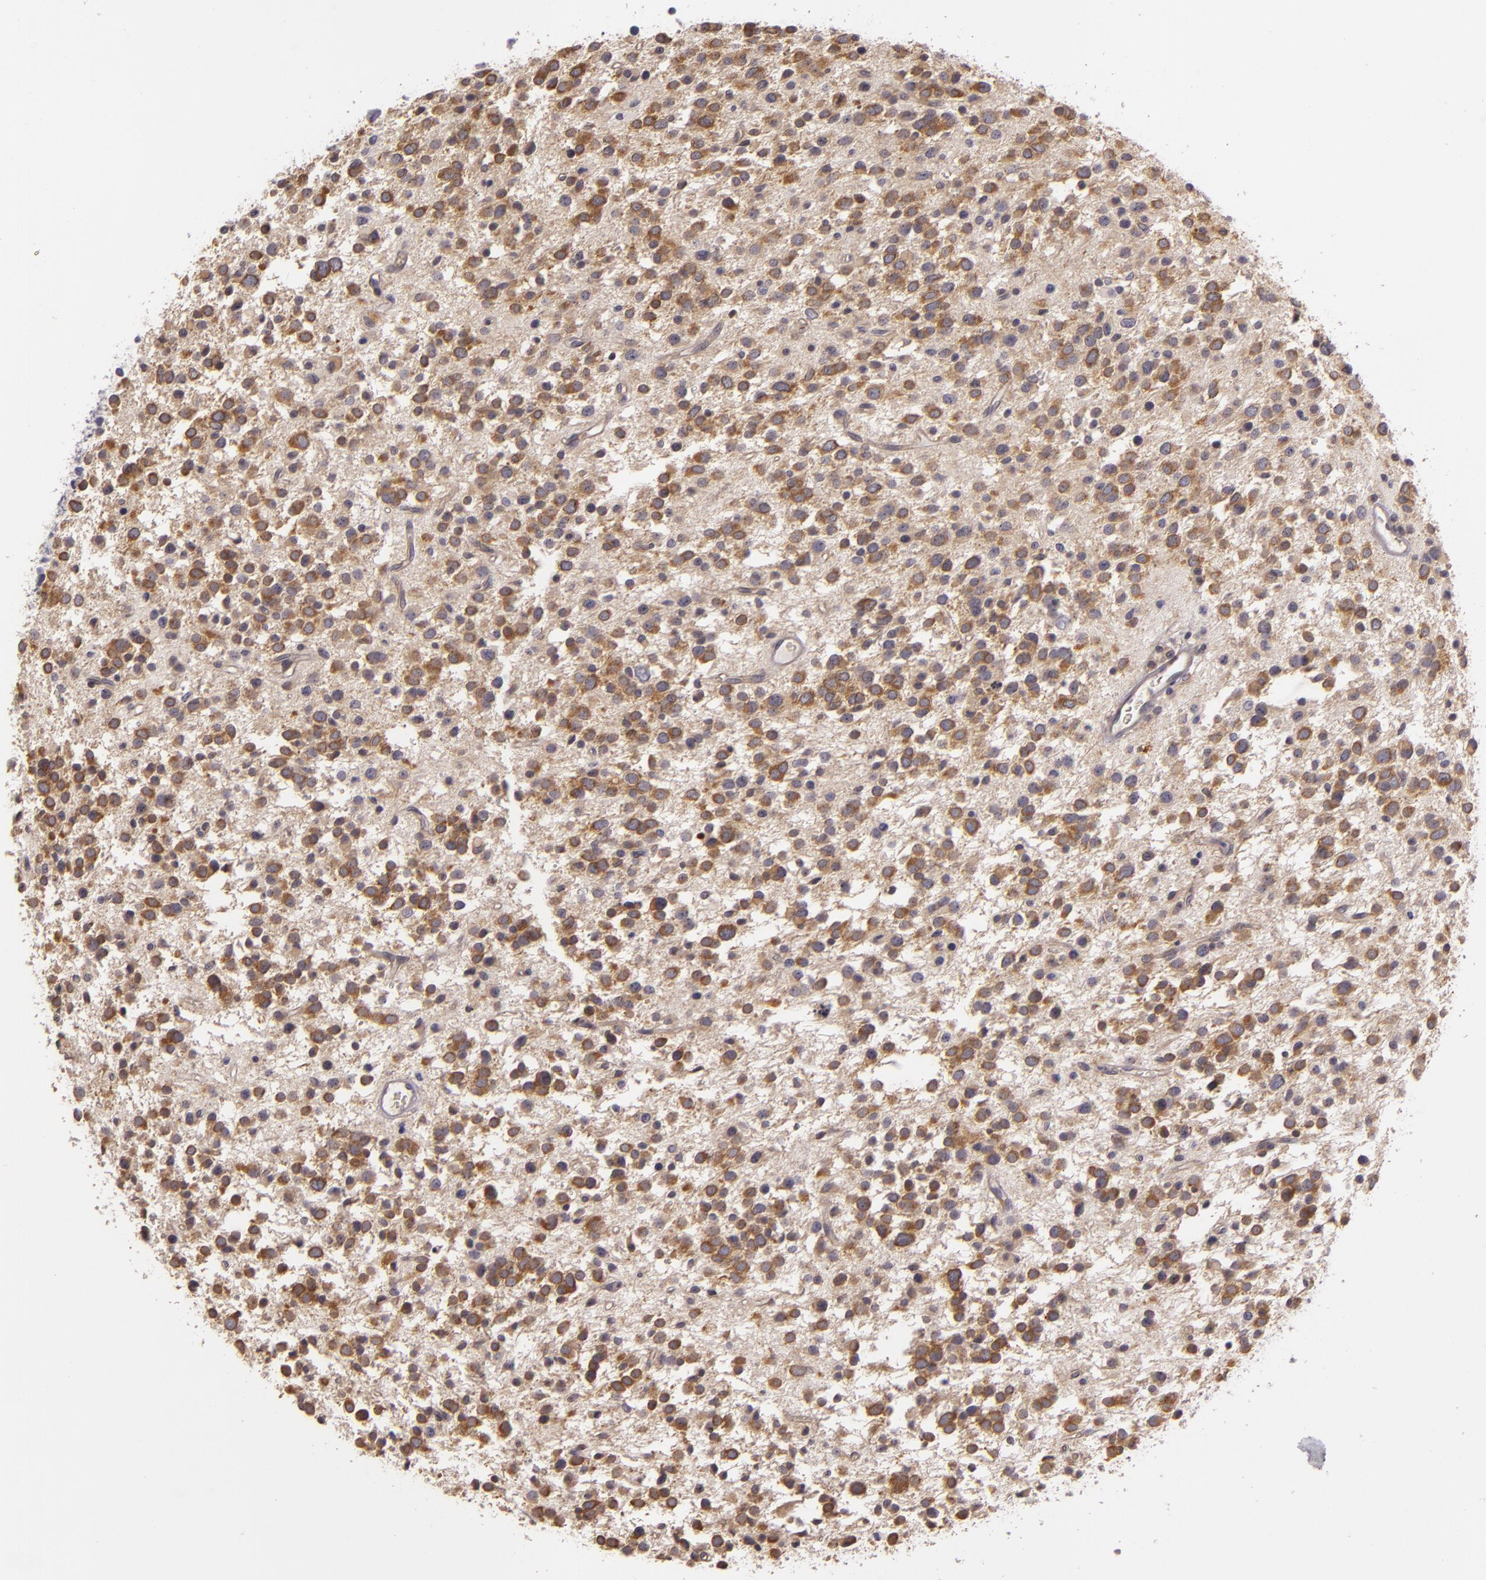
{"staining": {"intensity": "moderate", "quantity": "25%-75%", "location": "none"}, "tissue": "glioma", "cell_type": "Tumor cells", "image_type": "cancer", "snomed": [{"axis": "morphology", "description": "Glioma, malignant, Low grade"}, {"axis": "topography", "description": "Brain"}], "caption": "This image reveals IHC staining of human malignant low-grade glioma, with medium moderate None positivity in approximately 25%-75% of tumor cells.", "gene": "RALGAPA1", "patient": {"sex": "female", "age": 36}}